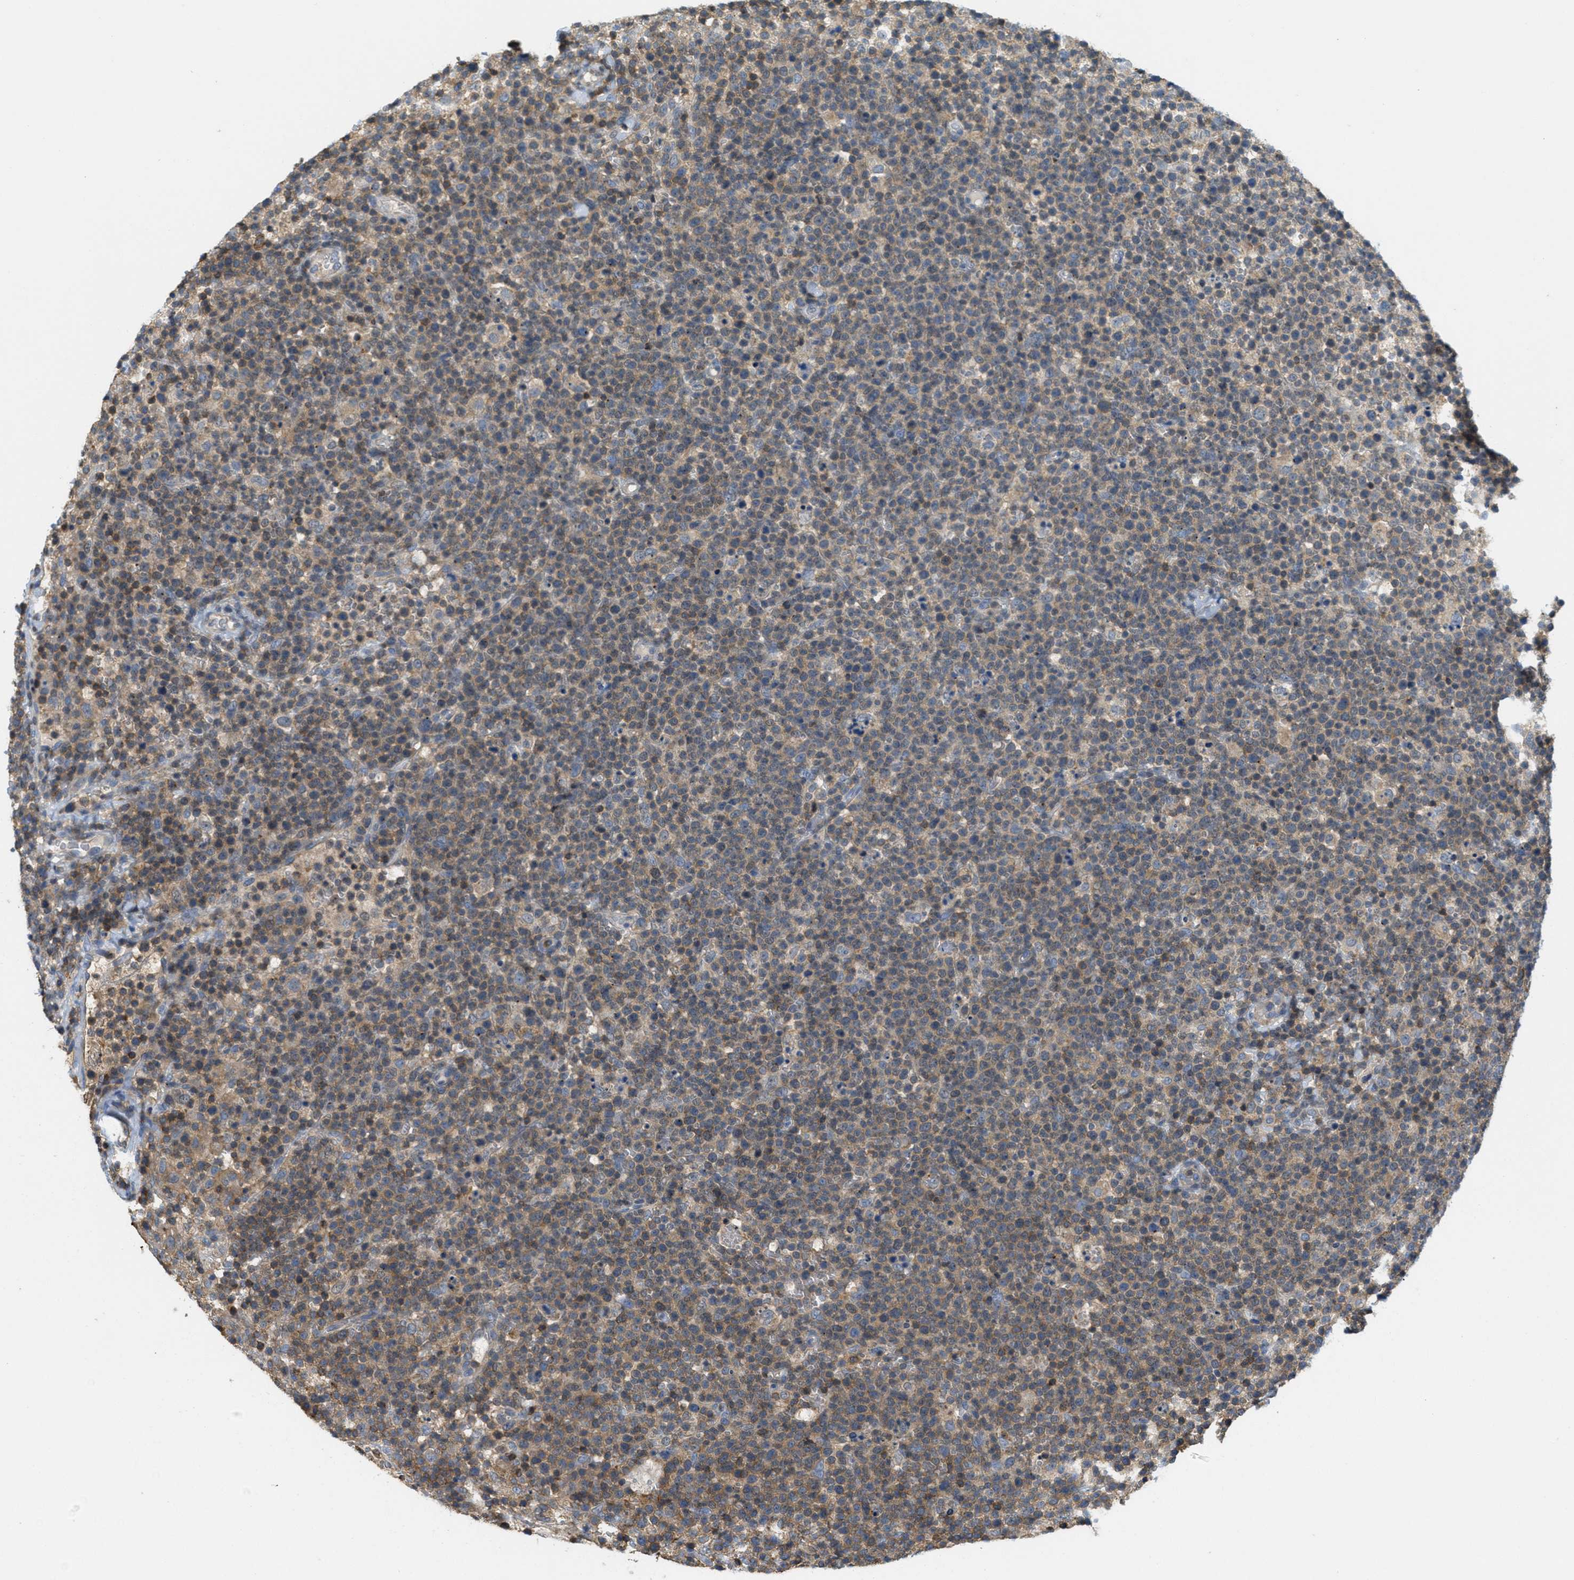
{"staining": {"intensity": "weak", "quantity": "25%-75%", "location": "cytoplasmic/membranous"}, "tissue": "lymphoma", "cell_type": "Tumor cells", "image_type": "cancer", "snomed": [{"axis": "morphology", "description": "Malignant lymphoma, non-Hodgkin's type, High grade"}, {"axis": "topography", "description": "Lymph node"}], "caption": "Approximately 25%-75% of tumor cells in human malignant lymphoma, non-Hodgkin's type (high-grade) reveal weak cytoplasmic/membranous protein positivity as visualized by brown immunohistochemical staining.", "gene": "GRIK2", "patient": {"sex": "male", "age": 61}}